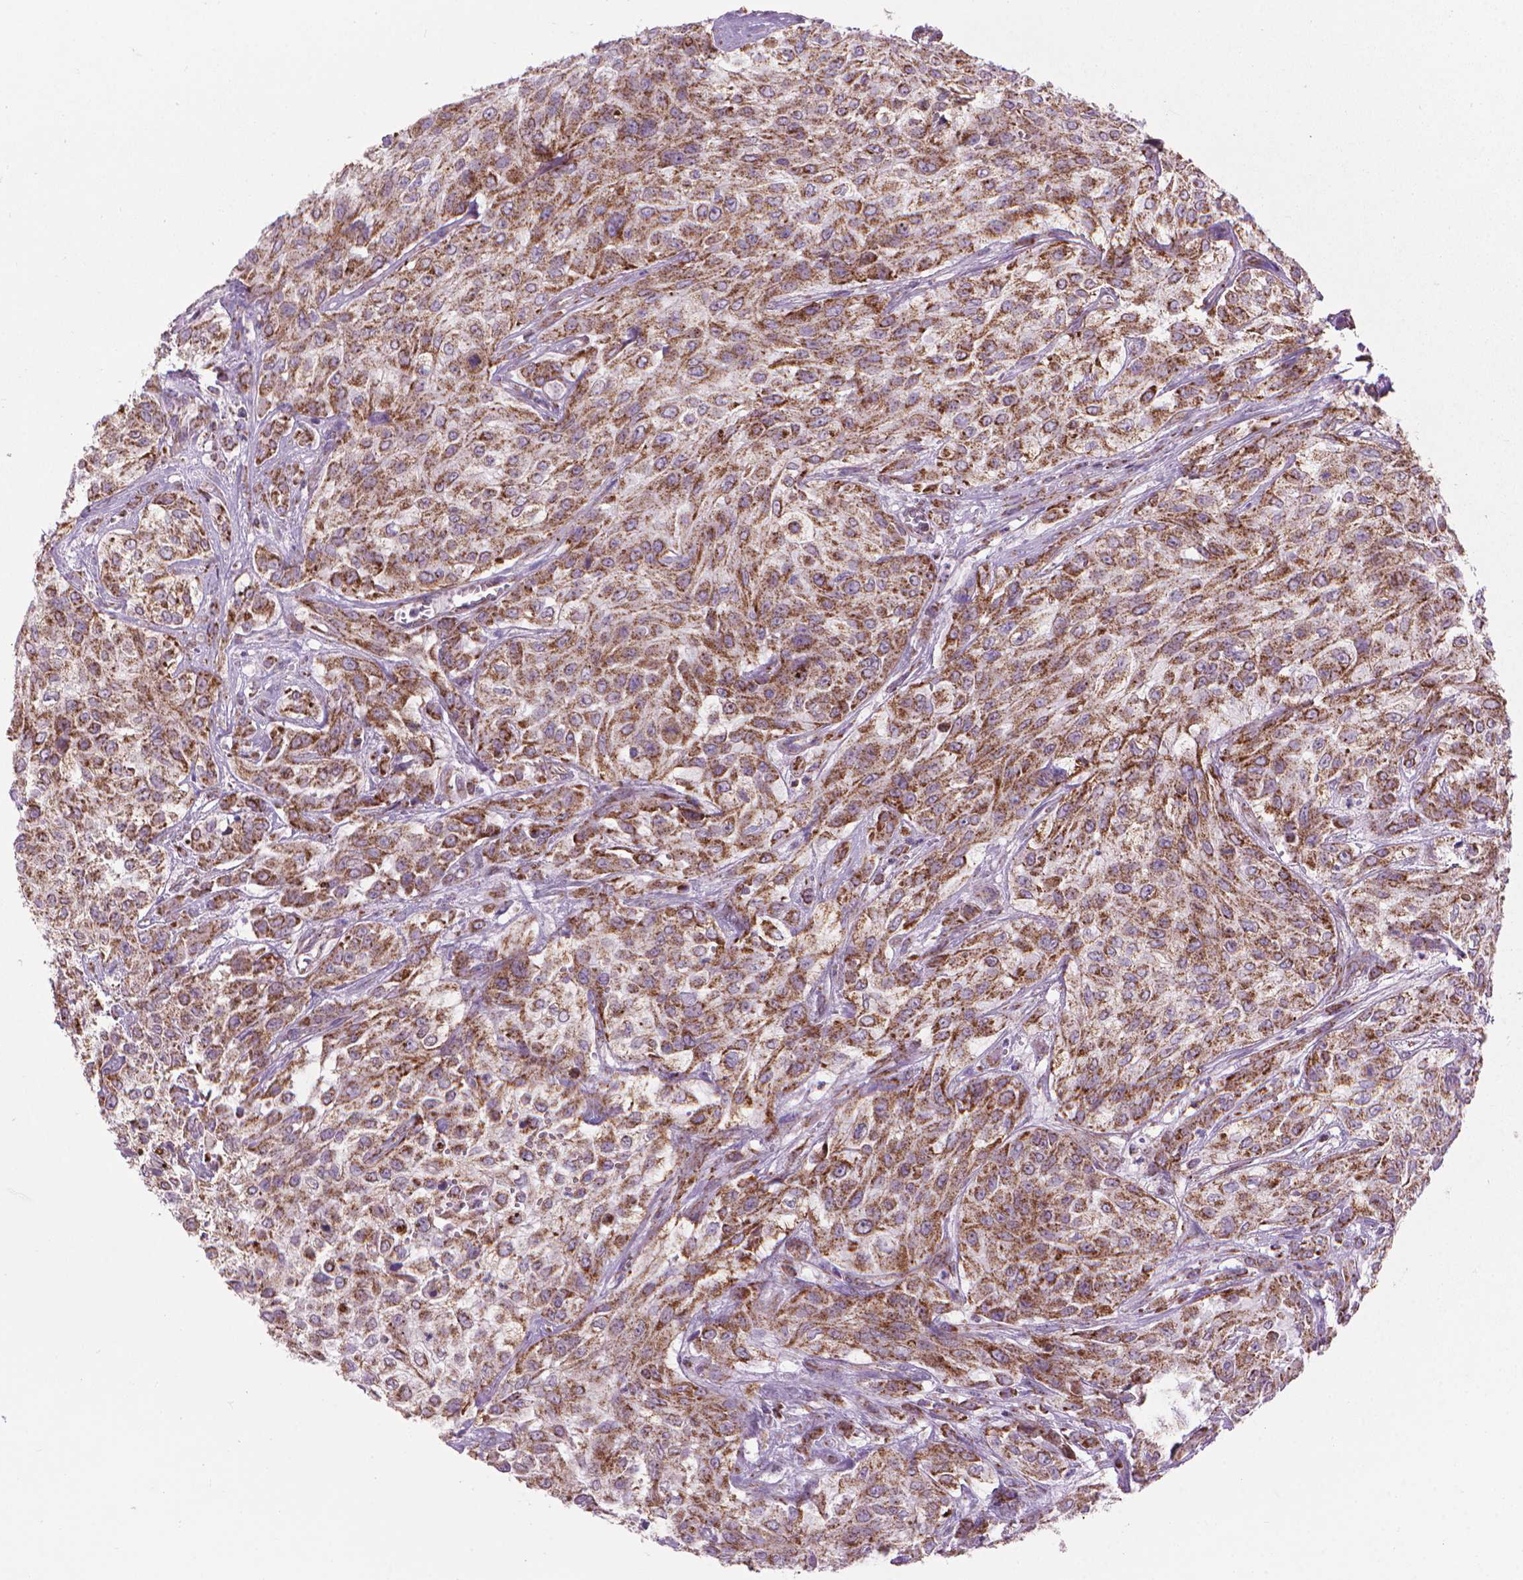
{"staining": {"intensity": "strong", "quantity": "25%-75%", "location": "cytoplasmic/membranous"}, "tissue": "urothelial cancer", "cell_type": "Tumor cells", "image_type": "cancer", "snomed": [{"axis": "morphology", "description": "Urothelial carcinoma, High grade"}, {"axis": "topography", "description": "Urinary bladder"}], "caption": "Urothelial cancer tissue exhibits strong cytoplasmic/membranous positivity in approximately 25%-75% of tumor cells, visualized by immunohistochemistry. The staining is performed using DAB brown chromogen to label protein expression. The nuclei are counter-stained blue using hematoxylin.", "gene": "VDAC1", "patient": {"sex": "male", "age": 57}}